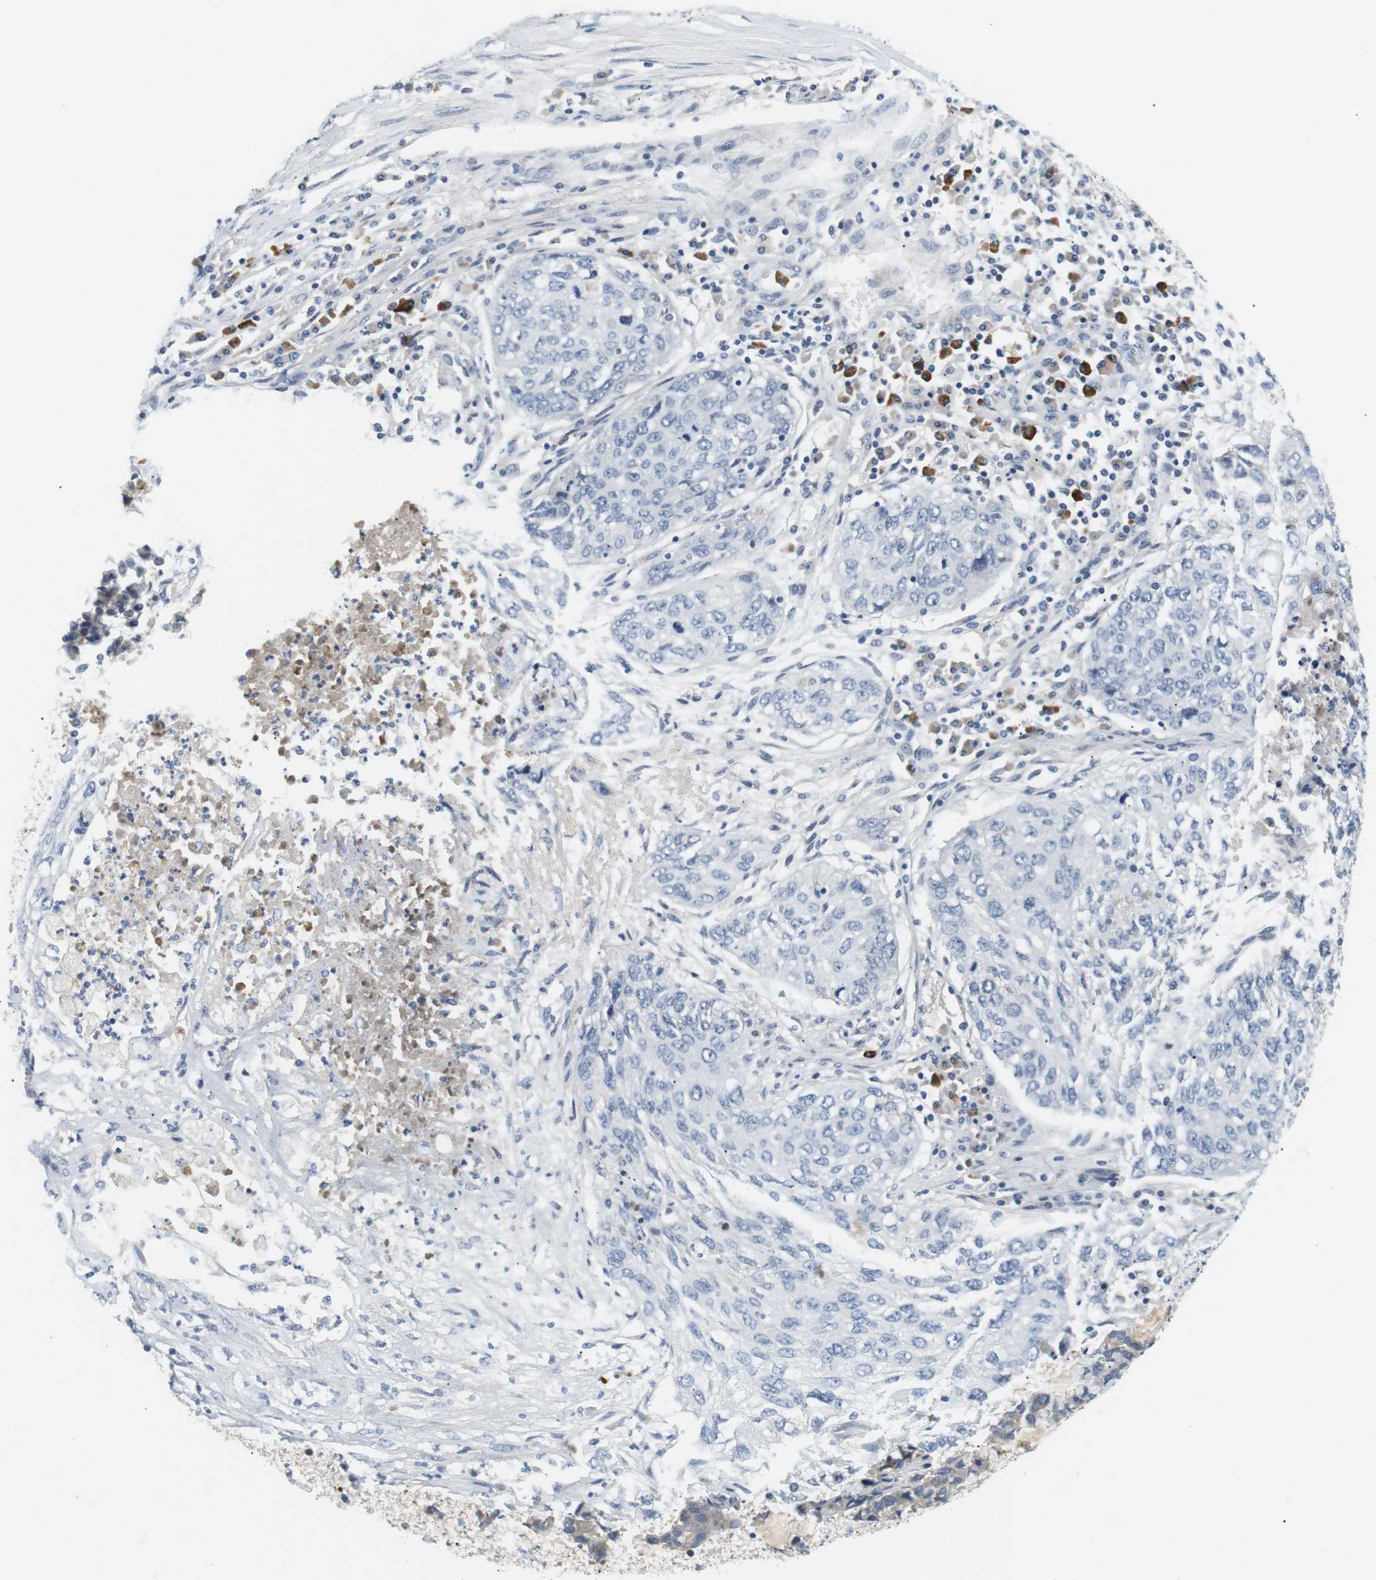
{"staining": {"intensity": "negative", "quantity": "none", "location": "none"}, "tissue": "lung cancer", "cell_type": "Tumor cells", "image_type": "cancer", "snomed": [{"axis": "morphology", "description": "Squamous cell carcinoma, NOS"}, {"axis": "topography", "description": "Lung"}], "caption": "This is an immunohistochemistry photomicrograph of lung squamous cell carcinoma. There is no positivity in tumor cells.", "gene": "EVA1C", "patient": {"sex": "female", "age": 63}}